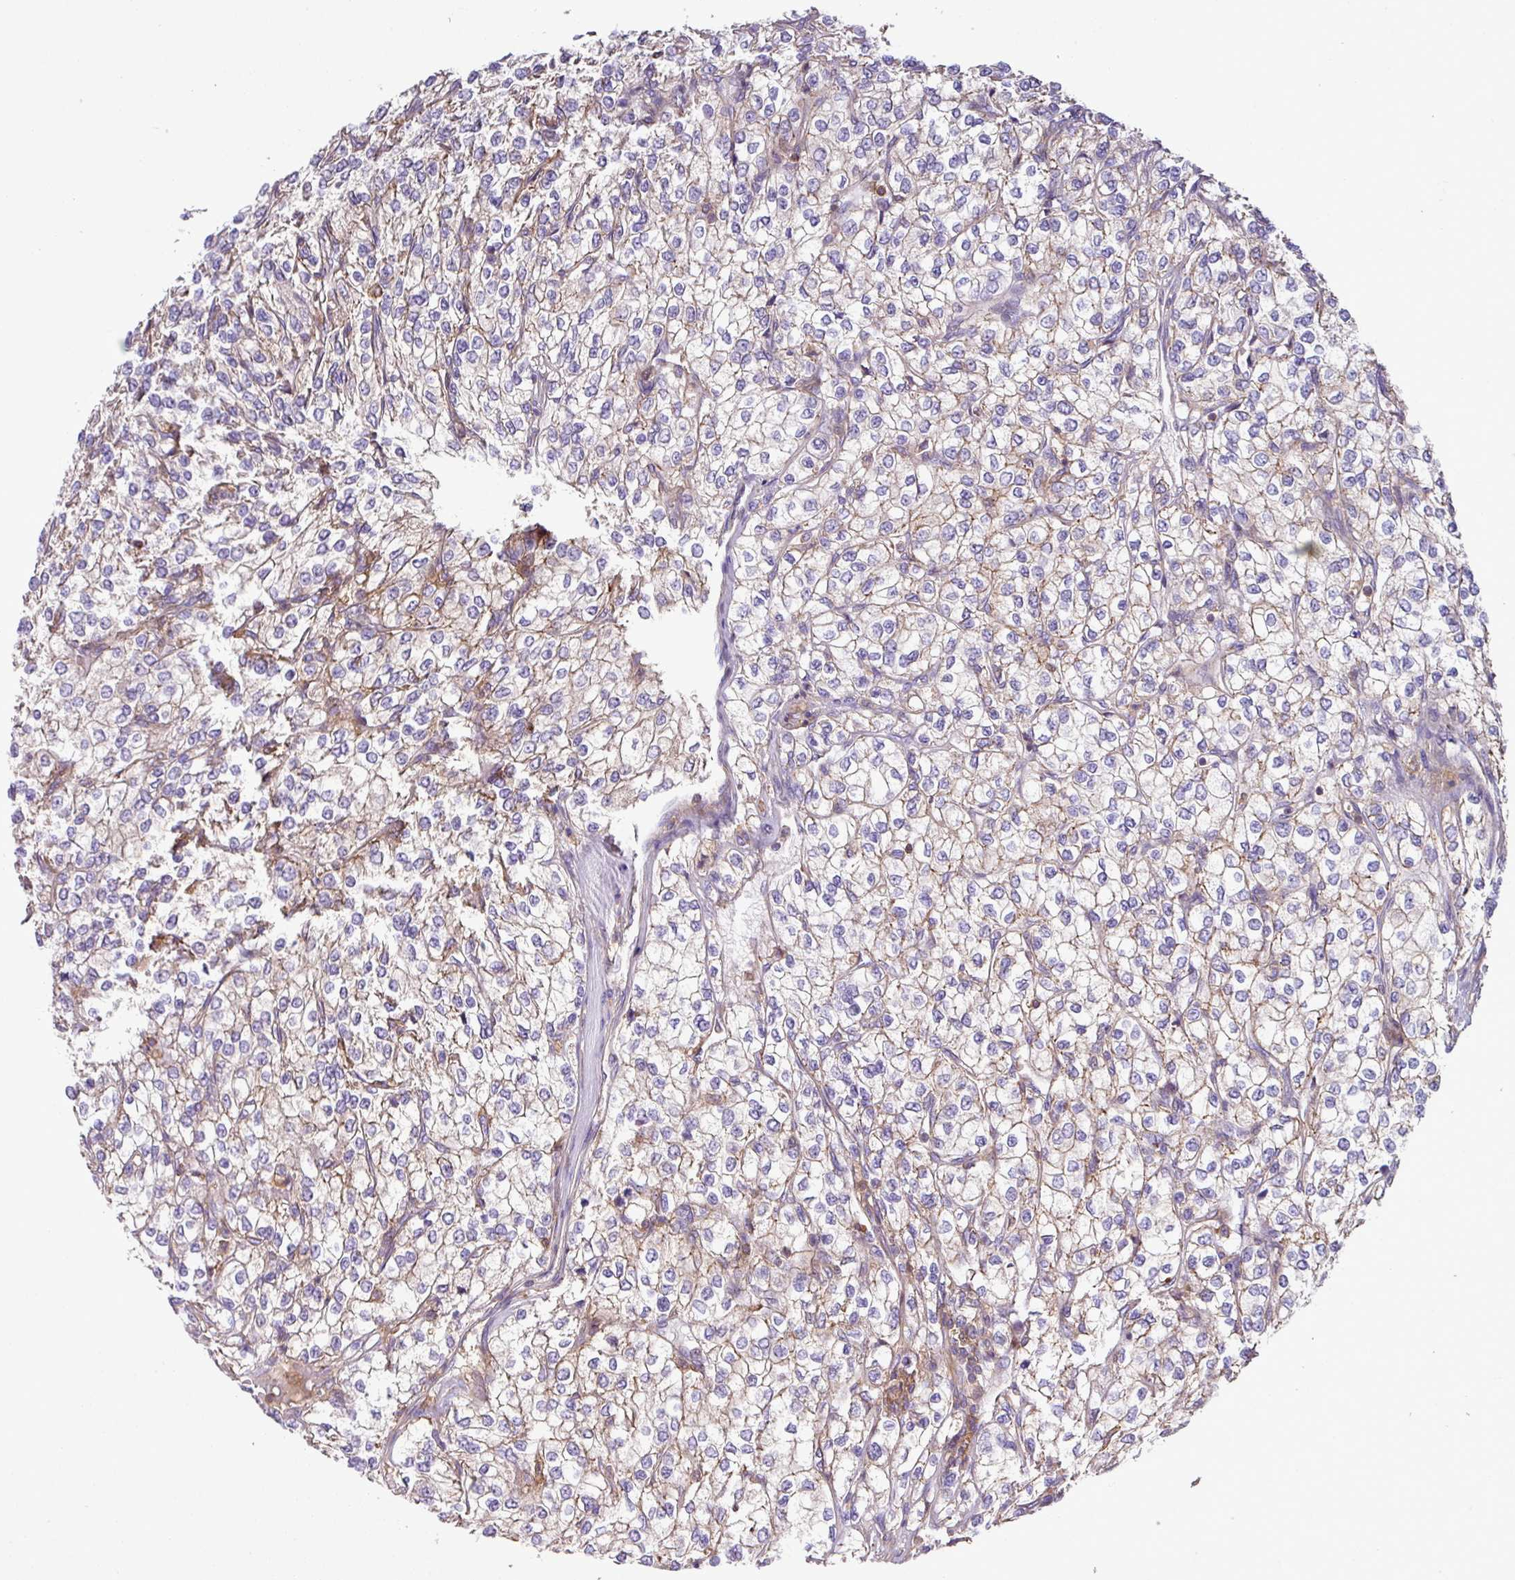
{"staining": {"intensity": "negative", "quantity": "none", "location": "none"}, "tissue": "renal cancer", "cell_type": "Tumor cells", "image_type": "cancer", "snomed": [{"axis": "morphology", "description": "Adenocarcinoma, NOS"}, {"axis": "topography", "description": "Kidney"}], "caption": "DAB immunohistochemical staining of human renal cancer exhibits no significant staining in tumor cells.", "gene": "RIC1", "patient": {"sex": "male", "age": 80}}